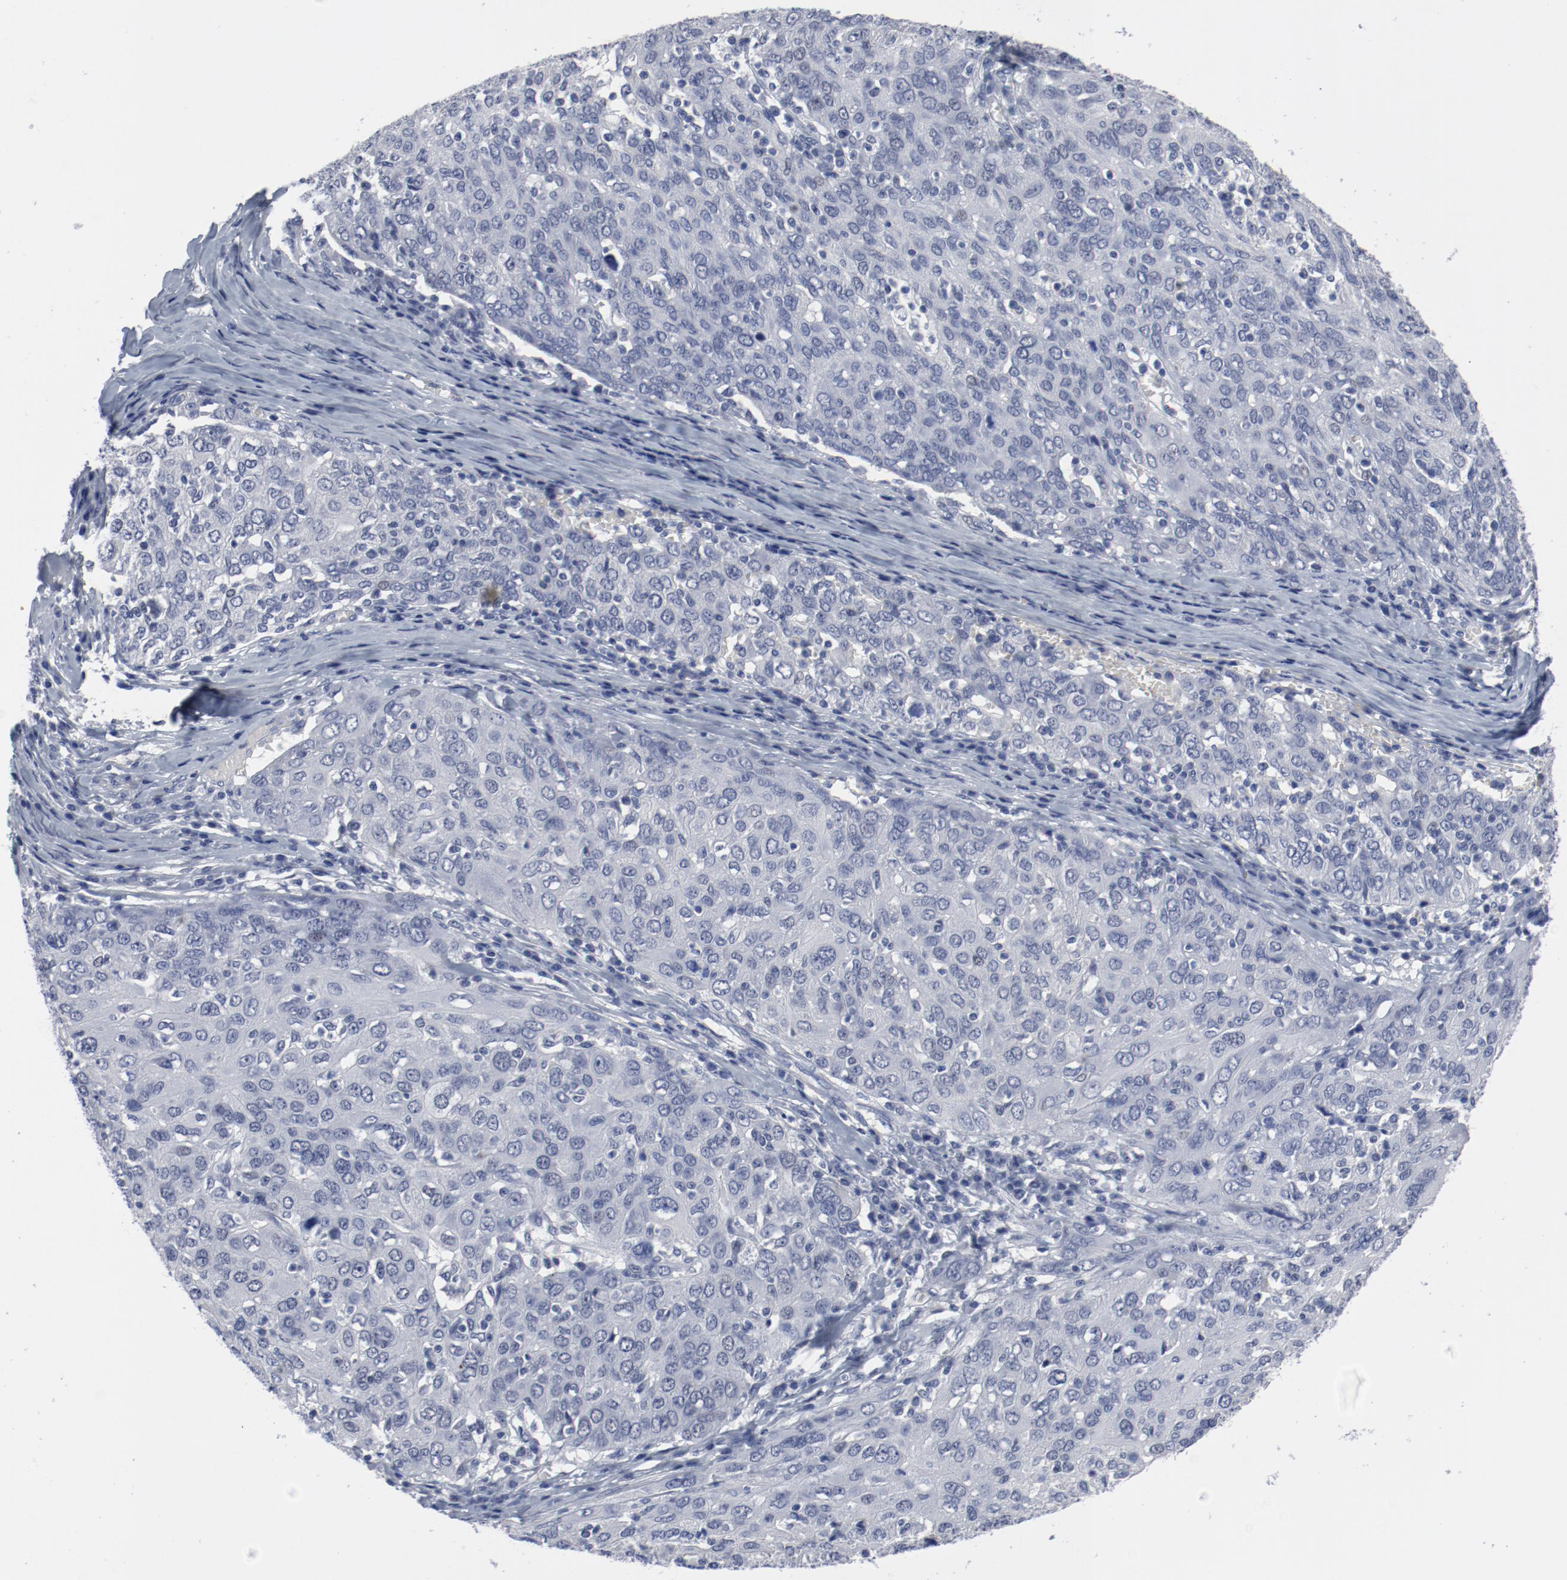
{"staining": {"intensity": "negative", "quantity": "none", "location": "none"}, "tissue": "ovarian cancer", "cell_type": "Tumor cells", "image_type": "cancer", "snomed": [{"axis": "morphology", "description": "Carcinoma, endometroid"}, {"axis": "topography", "description": "Ovary"}], "caption": "Immunohistochemical staining of human ovarian cancer demonstrates no significant expression in tumor cells.", "gene": "ANKLE2", "patient": {"sex": "female", "age": 50}}